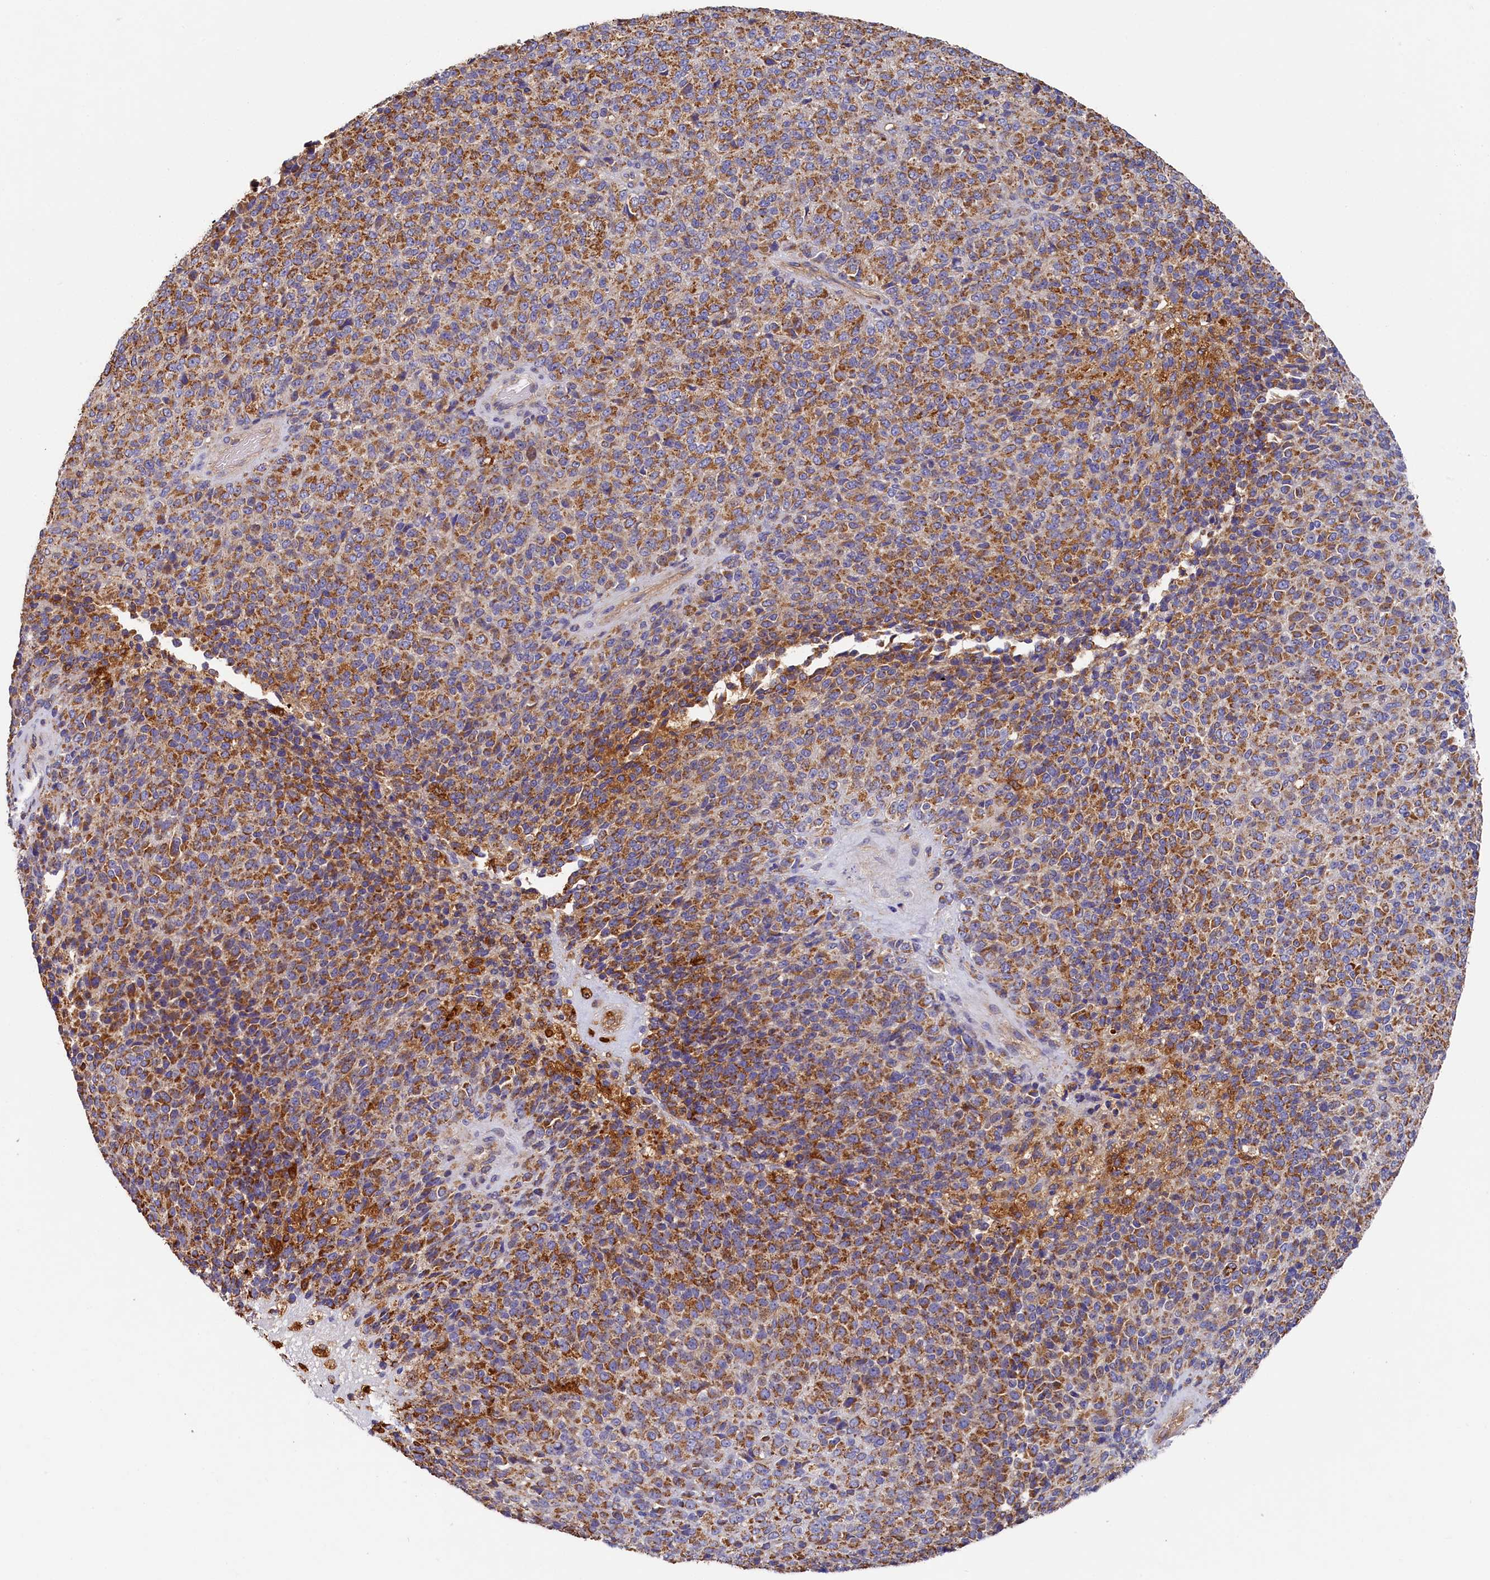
{"staining": {"intensity": "moderate", "quantity": ">75%", "location": "cytoplasmic/membranous"}, "tissue": "melanoma", "cell_type": "Tumor cells", "image_type": "cancer", "snomed": [{"axis": "morphology", "description": "Malignant melanoma, Metastatic site"}, {"axis": "topography", "description": "Brain"}], "caption": "A medium amount of moderate cytoplasmic/membranous positivity is present in approximately >75% of tumor cells in malignant melanoma (metastatic site) tissue. The staining was performed using DAB (3,3'-diaminobenzidine) to visualize the protein expression in brown, while the nuclei were stained in blue with hematoxylin (Magnification: 20x).", "gene": "SEC31B", "patient": {"sex": "female", "age": 56}}